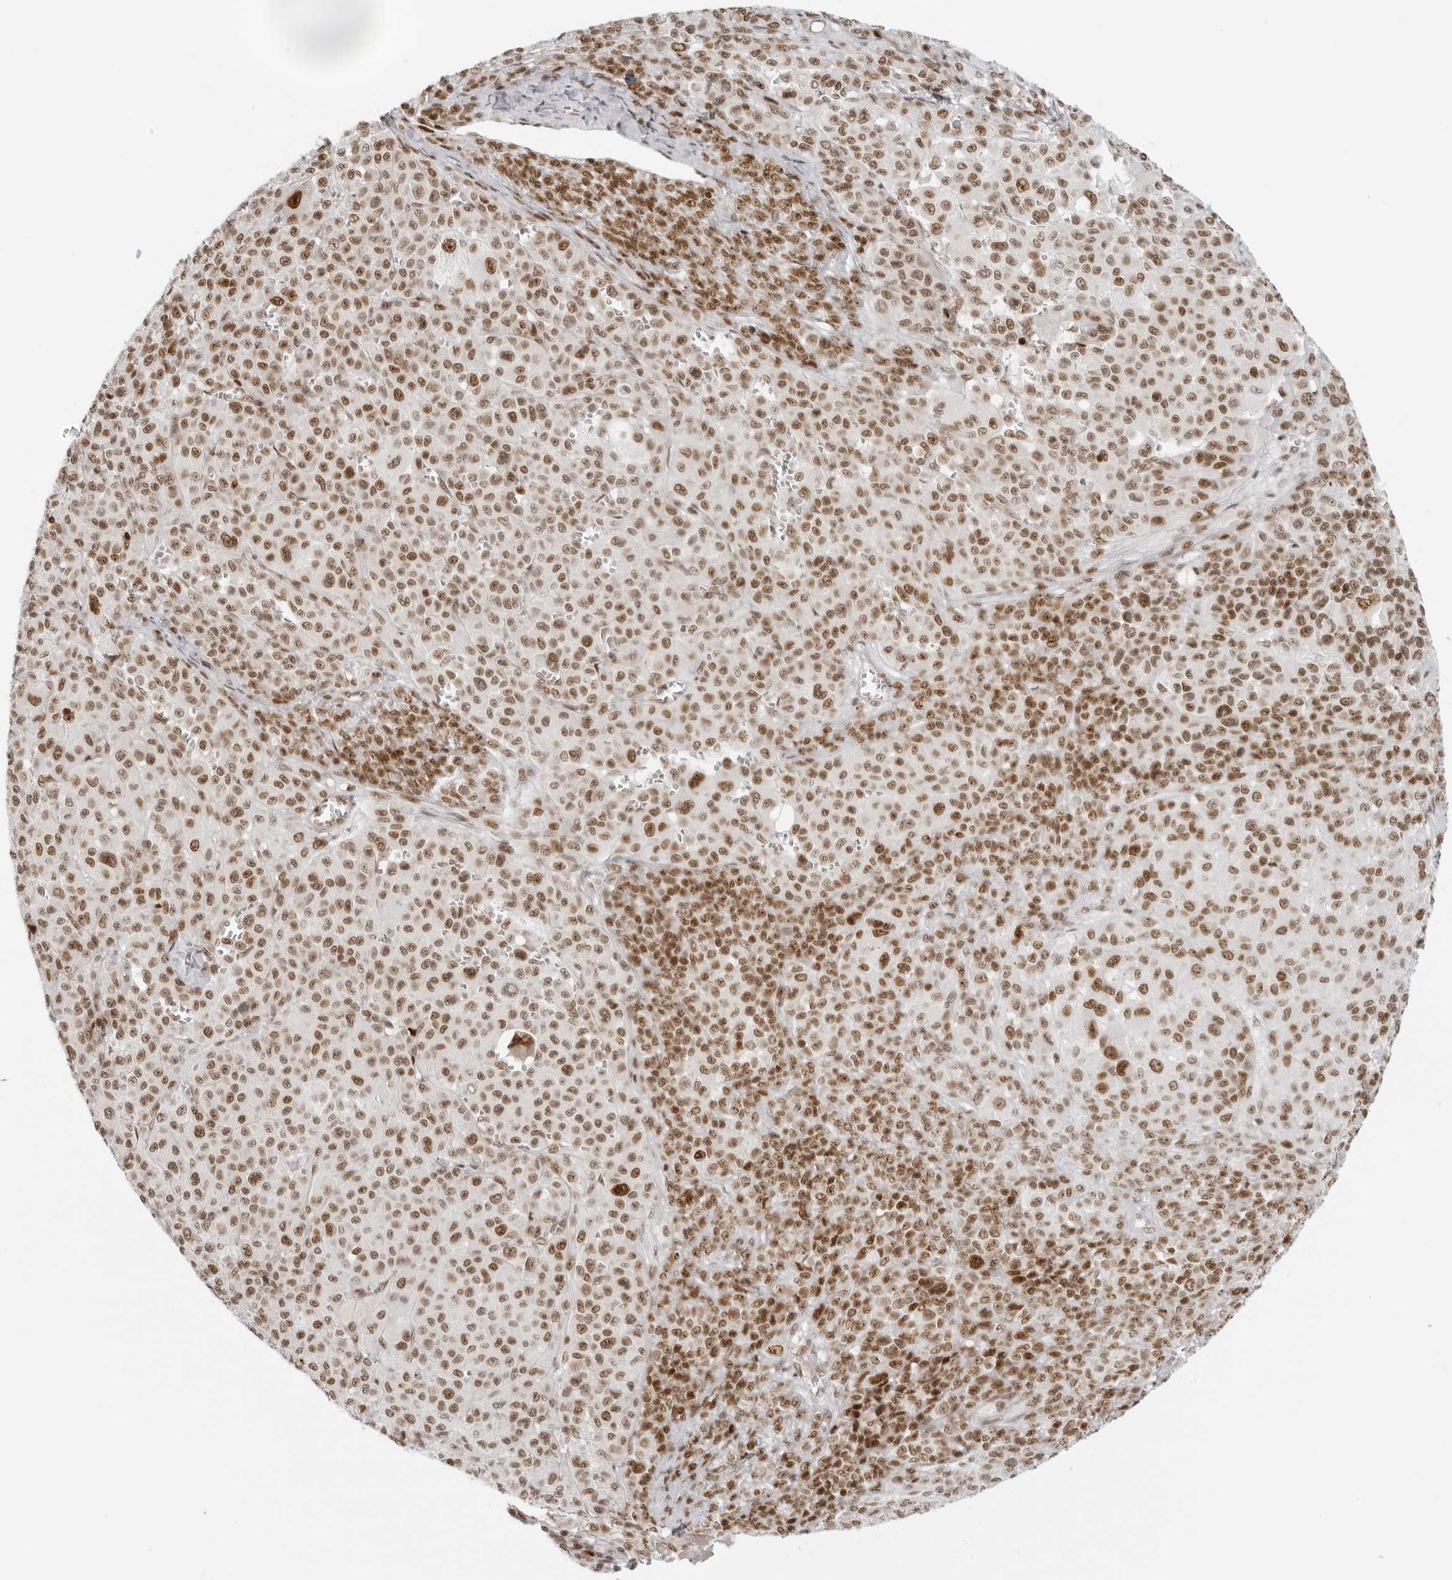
{"staining": {"intensity": "moderate", "quantity": ">75%", "location": "nuclear"}, "tissue": "melanoma", "cell_type": "Tumor cells", "image_type": "cancer", "snomed": [{"axis": "morphology", "description": "Malignant melanoma, Metastatic site"}, {"axis": "topography", "description": "Skin"}], "caption": "Brown immunohistochemical staining in human malignant melanoma (metastatic site) exhibits moderate nuclear expression in approximately >75% of tumor cells.", "gene": "RCC1", "patient": {"sex": "female", "age": 74}}